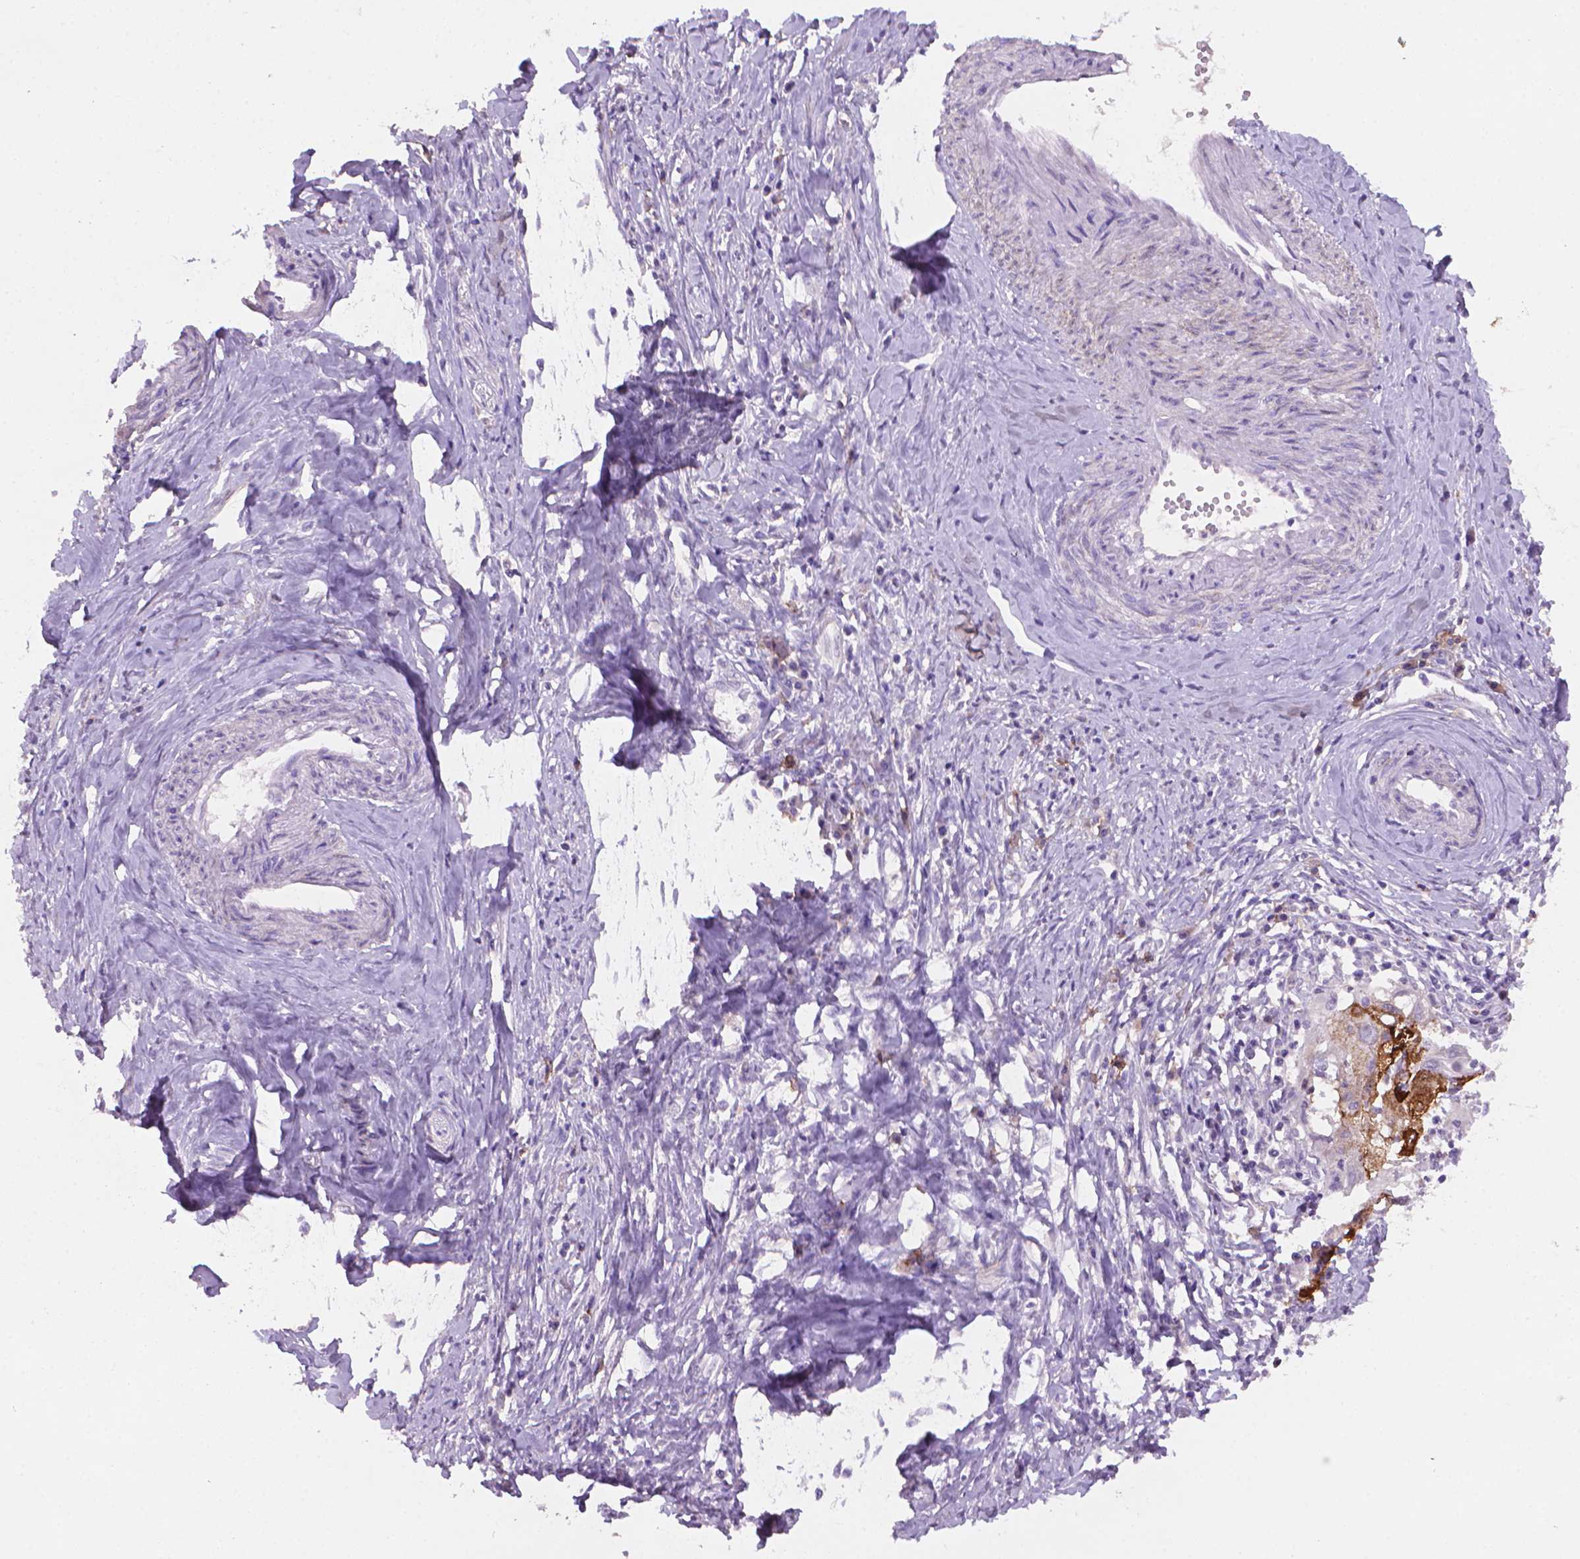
{"staining": {"intensity": "strong", "quantity": ">75%", "location": "cytoplasmic/membranous"}, "tissue": "cervical cancer", "cell_type": "Tumor cells", "image_type": "cancer", "snomed": [{"axis": "morphology", "description": "Squamous cell carcinoma, NOS"}, {"axis": "topography", "description": "Cervix"}], "caption": "Human cervical squamous cell carcinoma stained with a protein marker demonstrates strong staining in tumor cells.", "gene": "MUC1", "patient": {"sex": "female", "age": 30}}